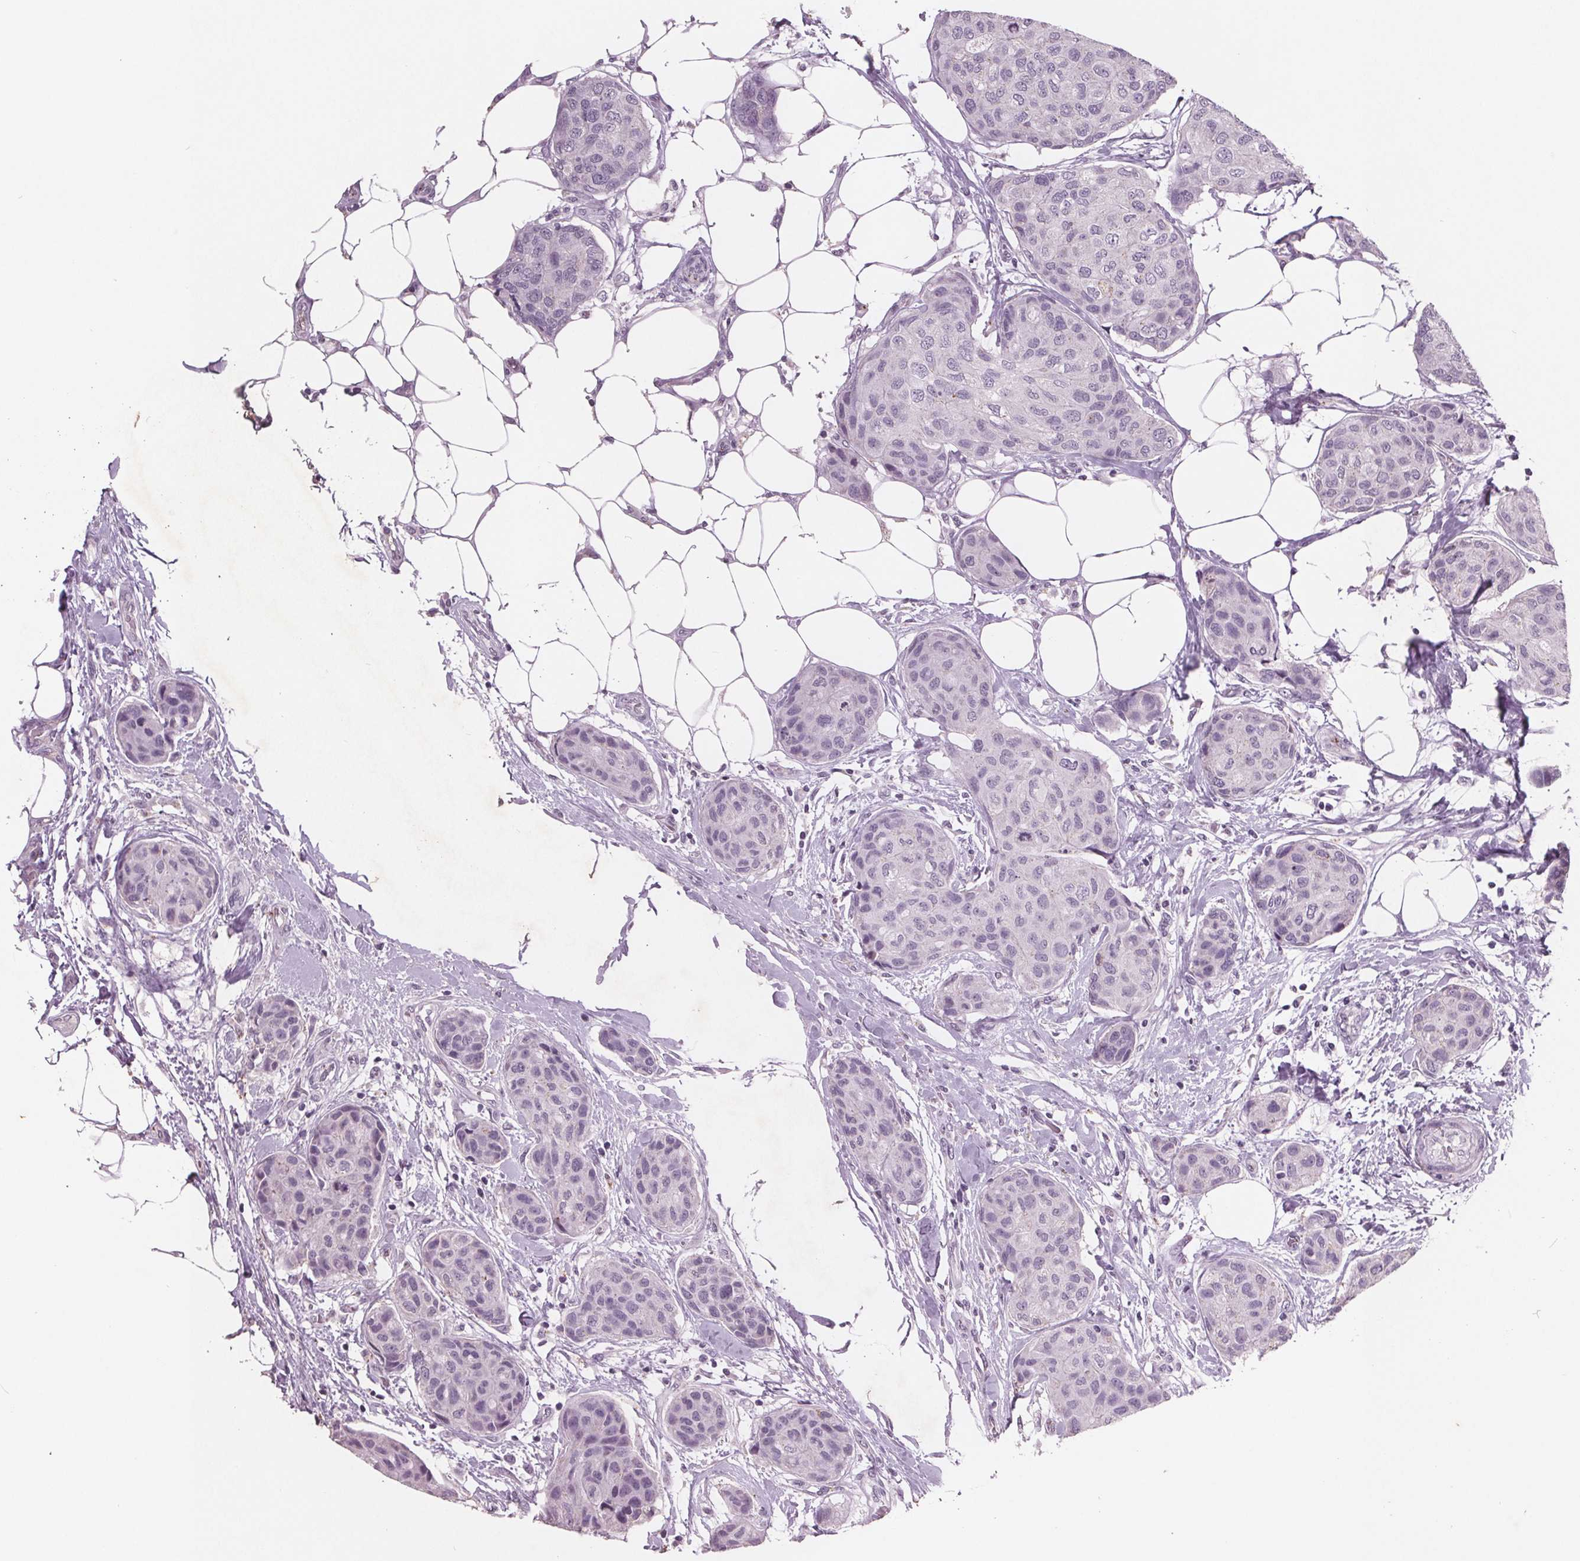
{"staining": {"intensity": "negative", "quantity": "none", "location": "none"}, "tissue": "breast cancer", "cell_type": "Tumor cells", "image_type": "cancer", "snomed": [{"axis": "morphology", "description": "Duct carcinoma"}, {"axis": "topography", "description": "Breast"}], "caption": "There is no significant expression in tumor cells of breast cancer.", "gene": "PTPN14", "patient": {"sex": "female", "age": 80}}